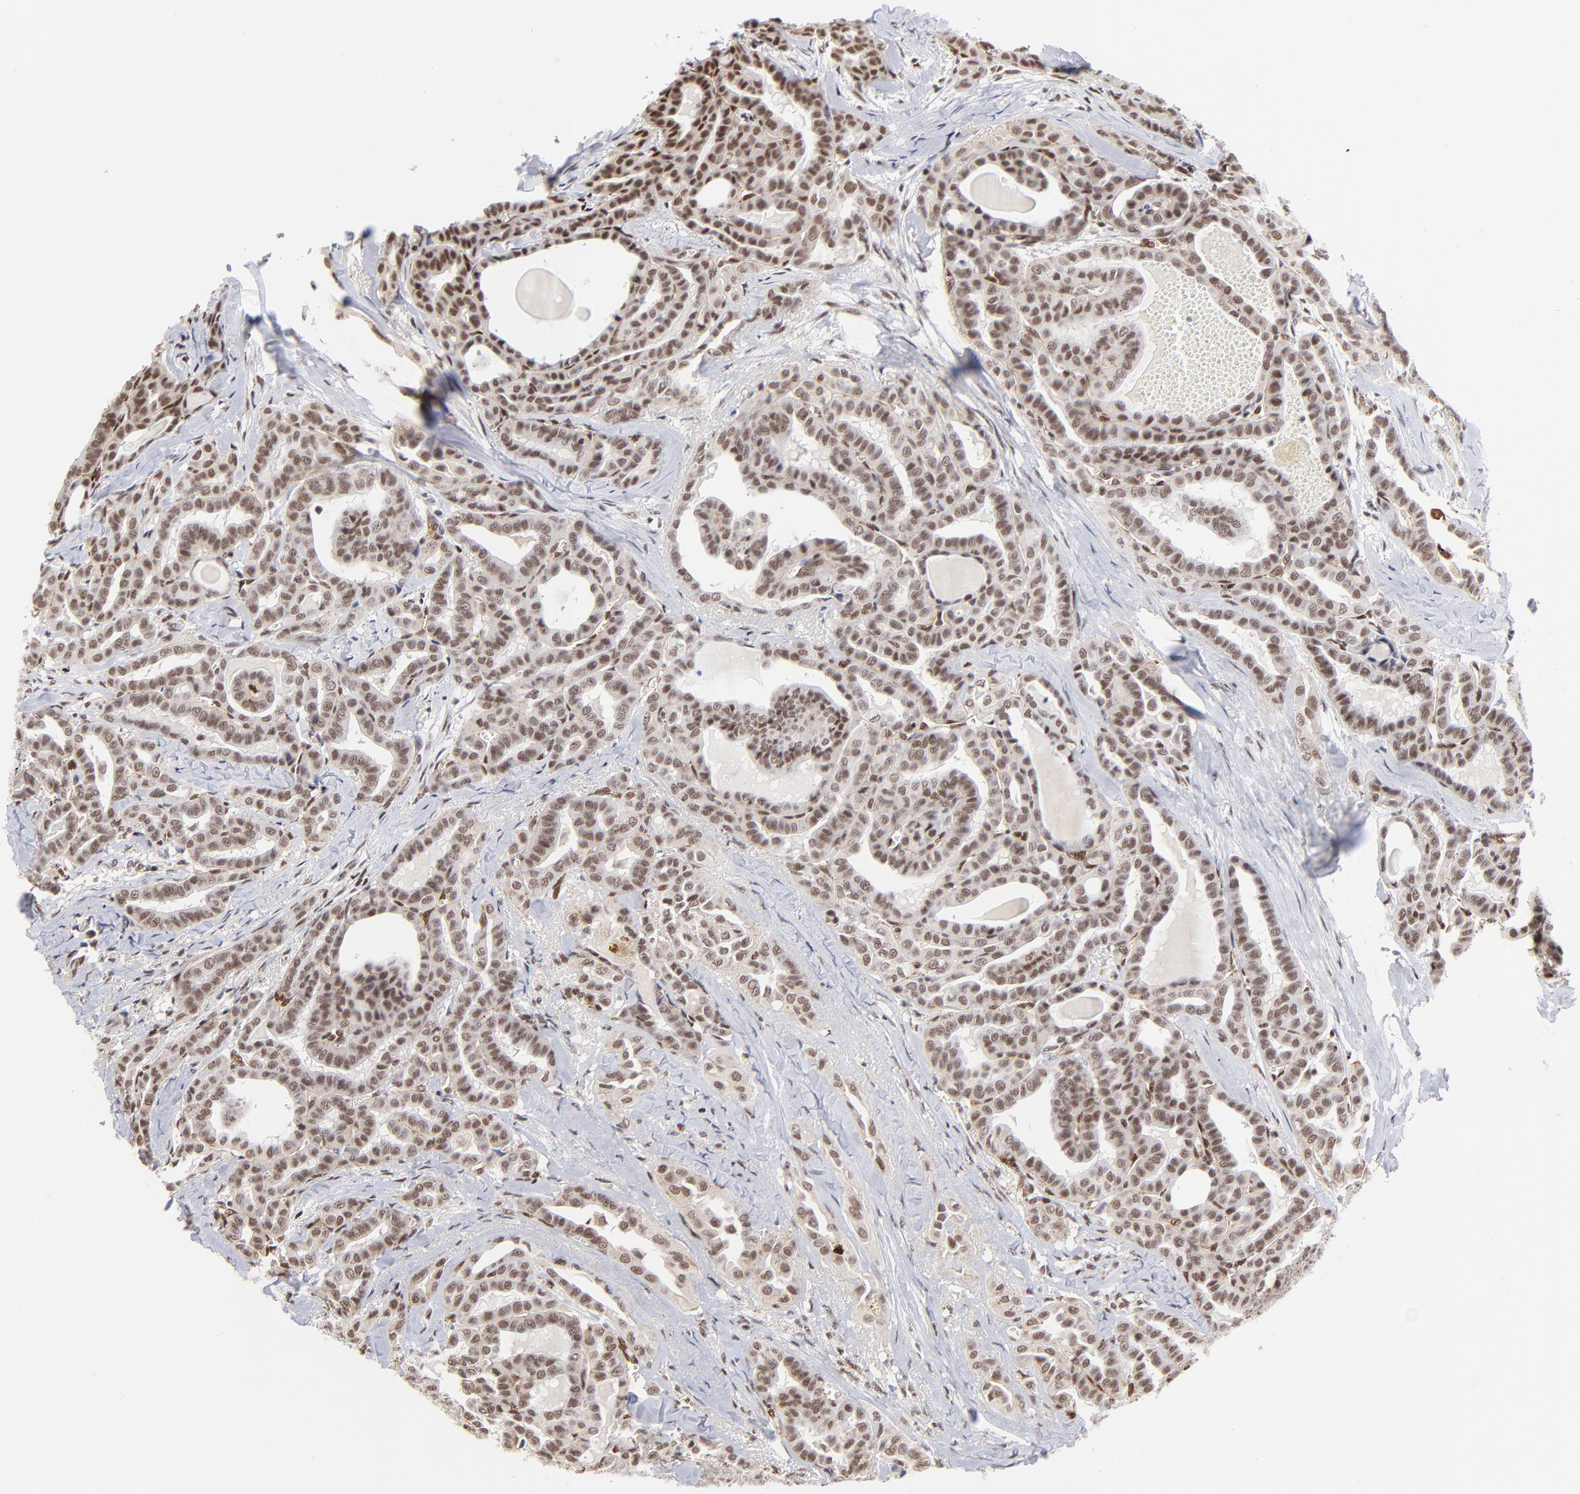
{"staining": {"intensity": "moderate", "quantity": ">75%", "location": "nuclear"}, "tissue": "thyroid cancer", "cell_type": "Tumor cells", "image_type": "cancer", "snomed": [{"axis": "morphology", "description": "Carcinoma, NOS"}, {"axis": "topography", "description": "Thyroid gland"}], "caption": "Thyroid cancer stained for a protein reveals moderate nuclear positivity in tumor cells. (brown staining indicates protein expression, while blue staining denotes nuclei).", "gene": "GABPA", "patient": {"sex": "female", "age": 91}}